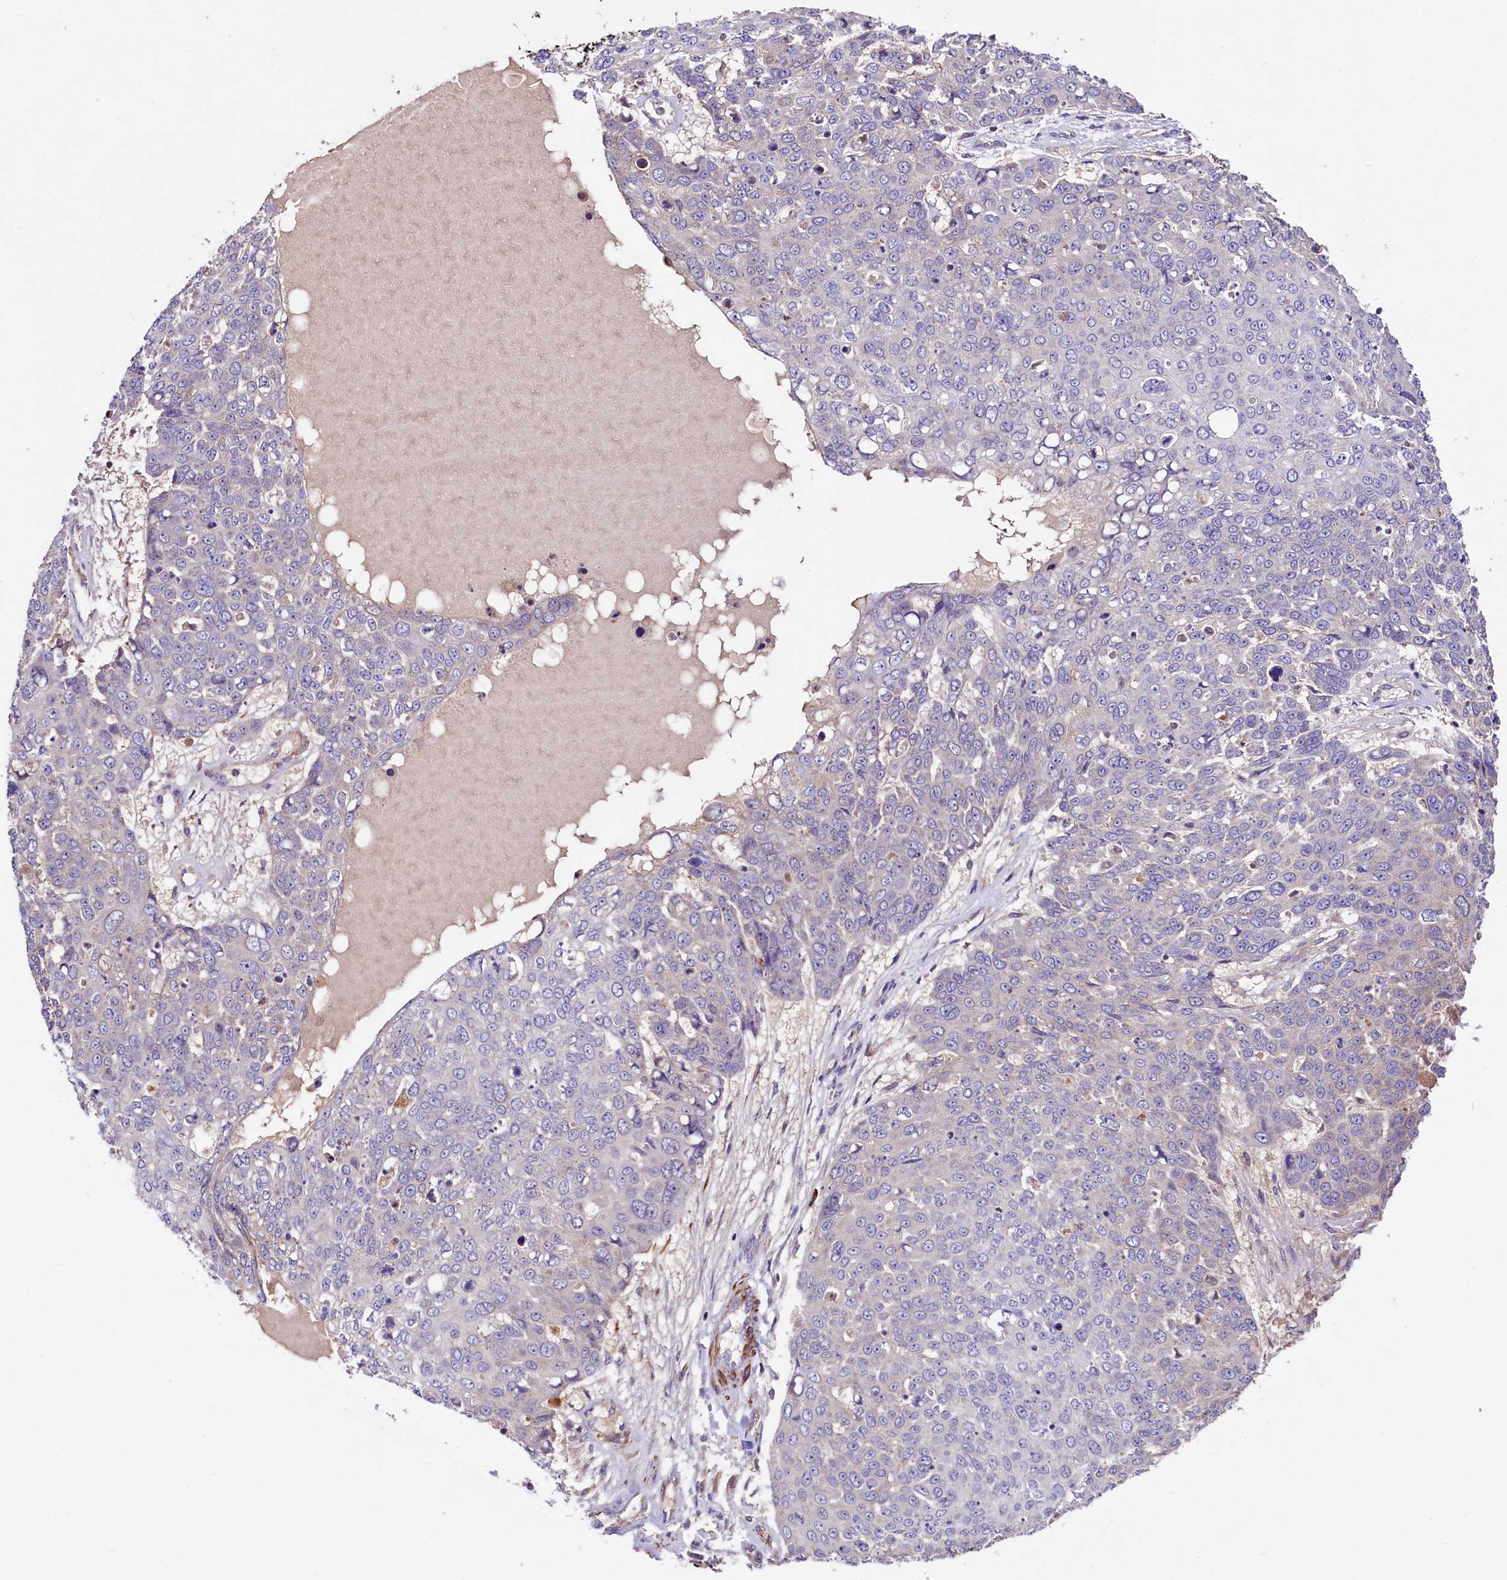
{"staining": {"intensity": "negative", "quantity": "none", "location": "none"}, "tissue": "skin cancer", "cell_type": "Tumor cells", "image_type": "cancer", "snomed": [{"axis": "morphology", "description": "Squamous cell carcinoma, NOS"}, {"axis": "topography", "description": "Skin"}], "caption": "Tumor cells show no significant expression in skin cancer (squamous cell carcinoma).", "gene": "CIAO3", "patient": {"sex": "male", "age": 71}}